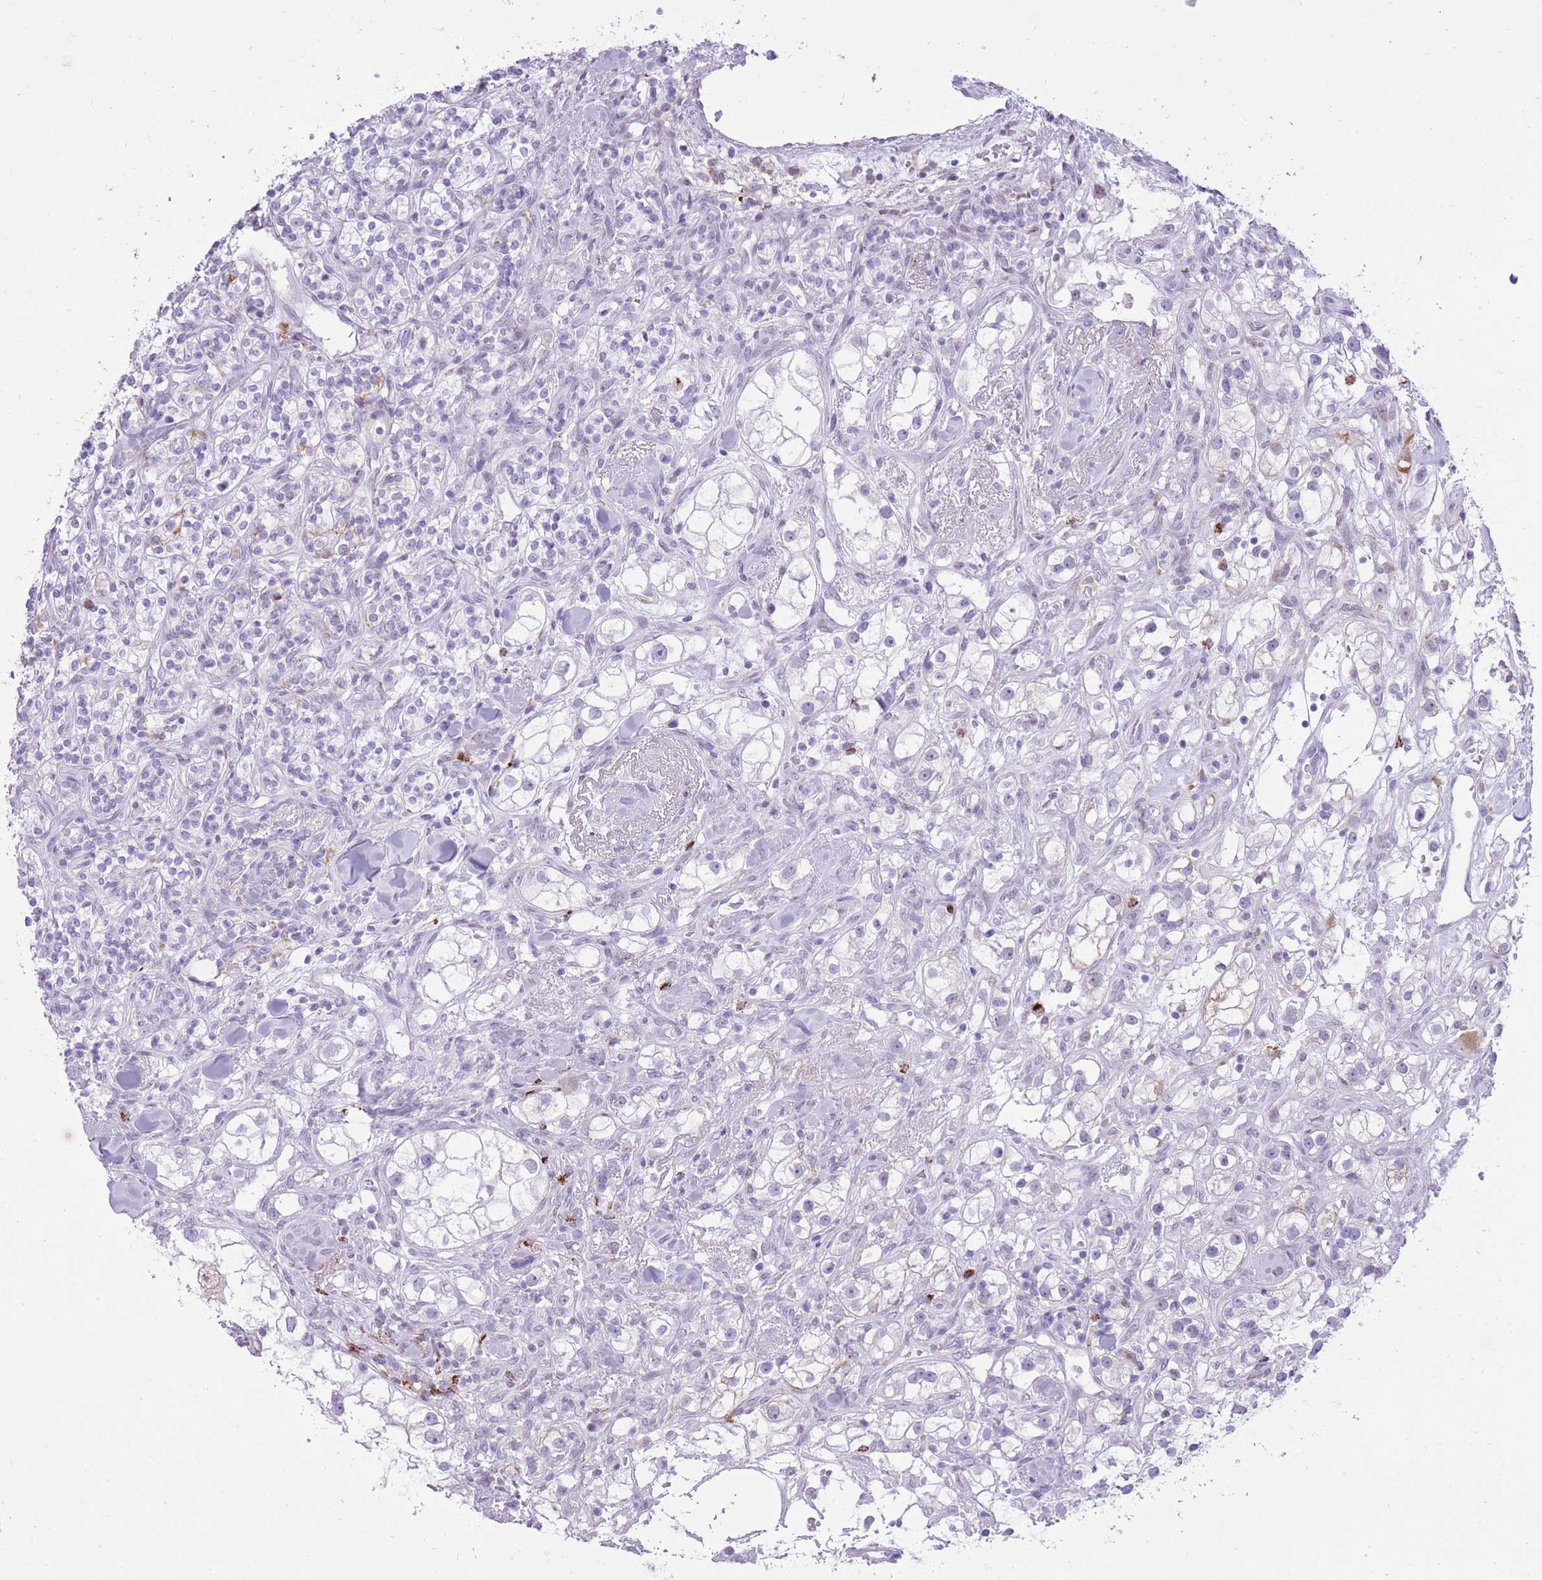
{"staining": {"intensity": "moderate", "quantity": "<25%", "location": "cytoplasmic/membranous"}, "tissue": "renal cancer", "cell_type": "Tumor cells", "image_type": "cancer", "snomed": [{"axis": "morphology", "description": "Adenocarcinoma, NOS"}, {"axis": "topography", "description": "Kidney"}], "caption": "Immunohistochemistry (IHC) of adenocarcinoma (renal) shows low levels of moderate cytoplasmic/membranous positivity in approximately <25% of tumor cells.", "gene": "MEIS3", "patient": {"sex": "male", "age": 77}}